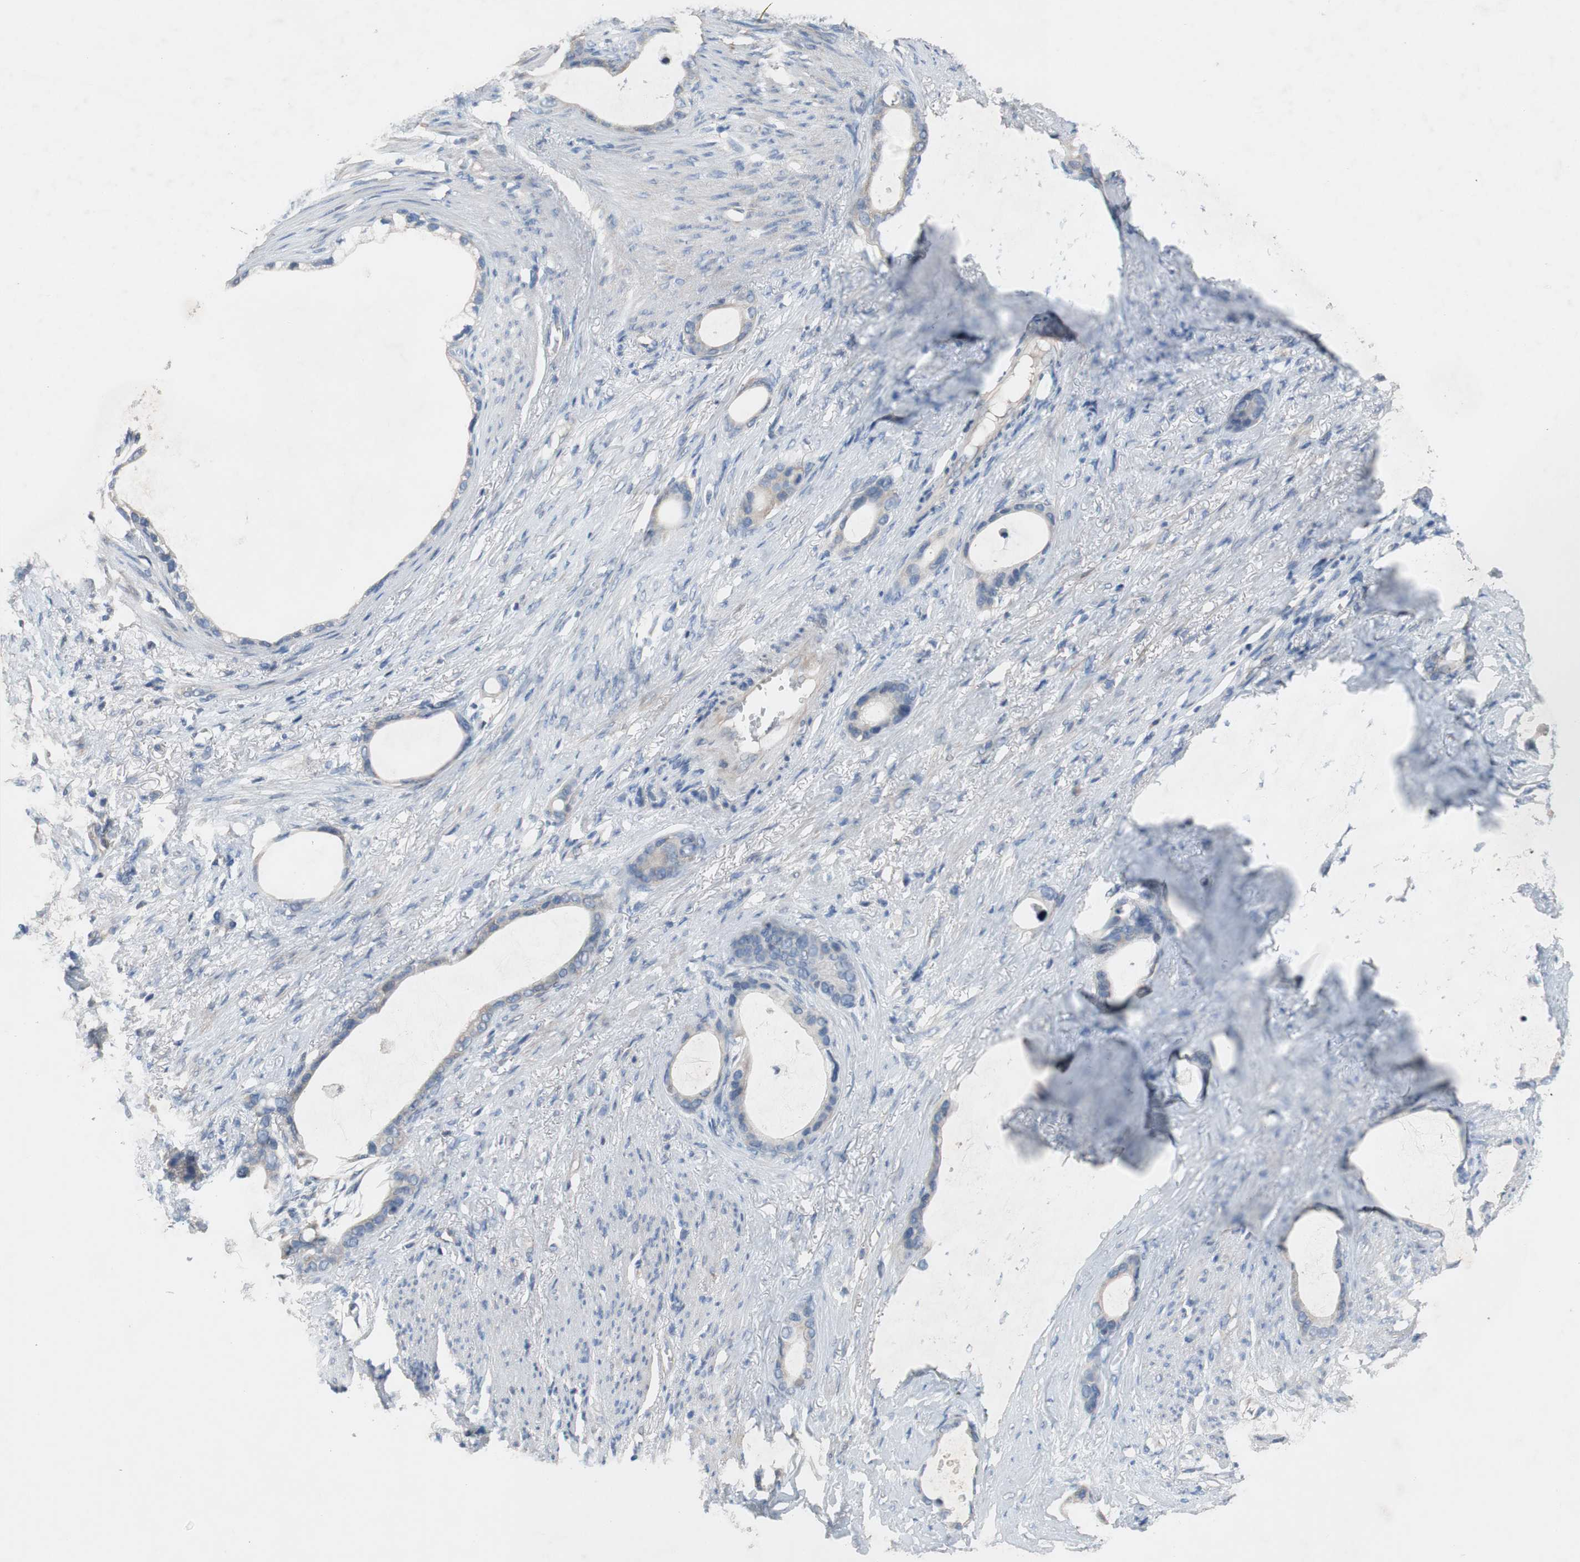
{"staining": {"intensity": "negative", "quantity": "none", "location": "none"}, "tissue": "stomach cancer", "cell_type": "Tumor cells", "image_type": "cancer", "snomed": [{"axis": "morphology", "description": "Adenocarcinoma, NOS"}, {"axis": "topography", "description": "Stomach"}], "caption": "A high-resolution photomicrograph shows immunohistochemistry staining of adenocarcinoma (stomach), which demonstrates no significant staining in tumor cells.", "gene": "TACR3", "patient": {"sex": "female", "age": 75}}